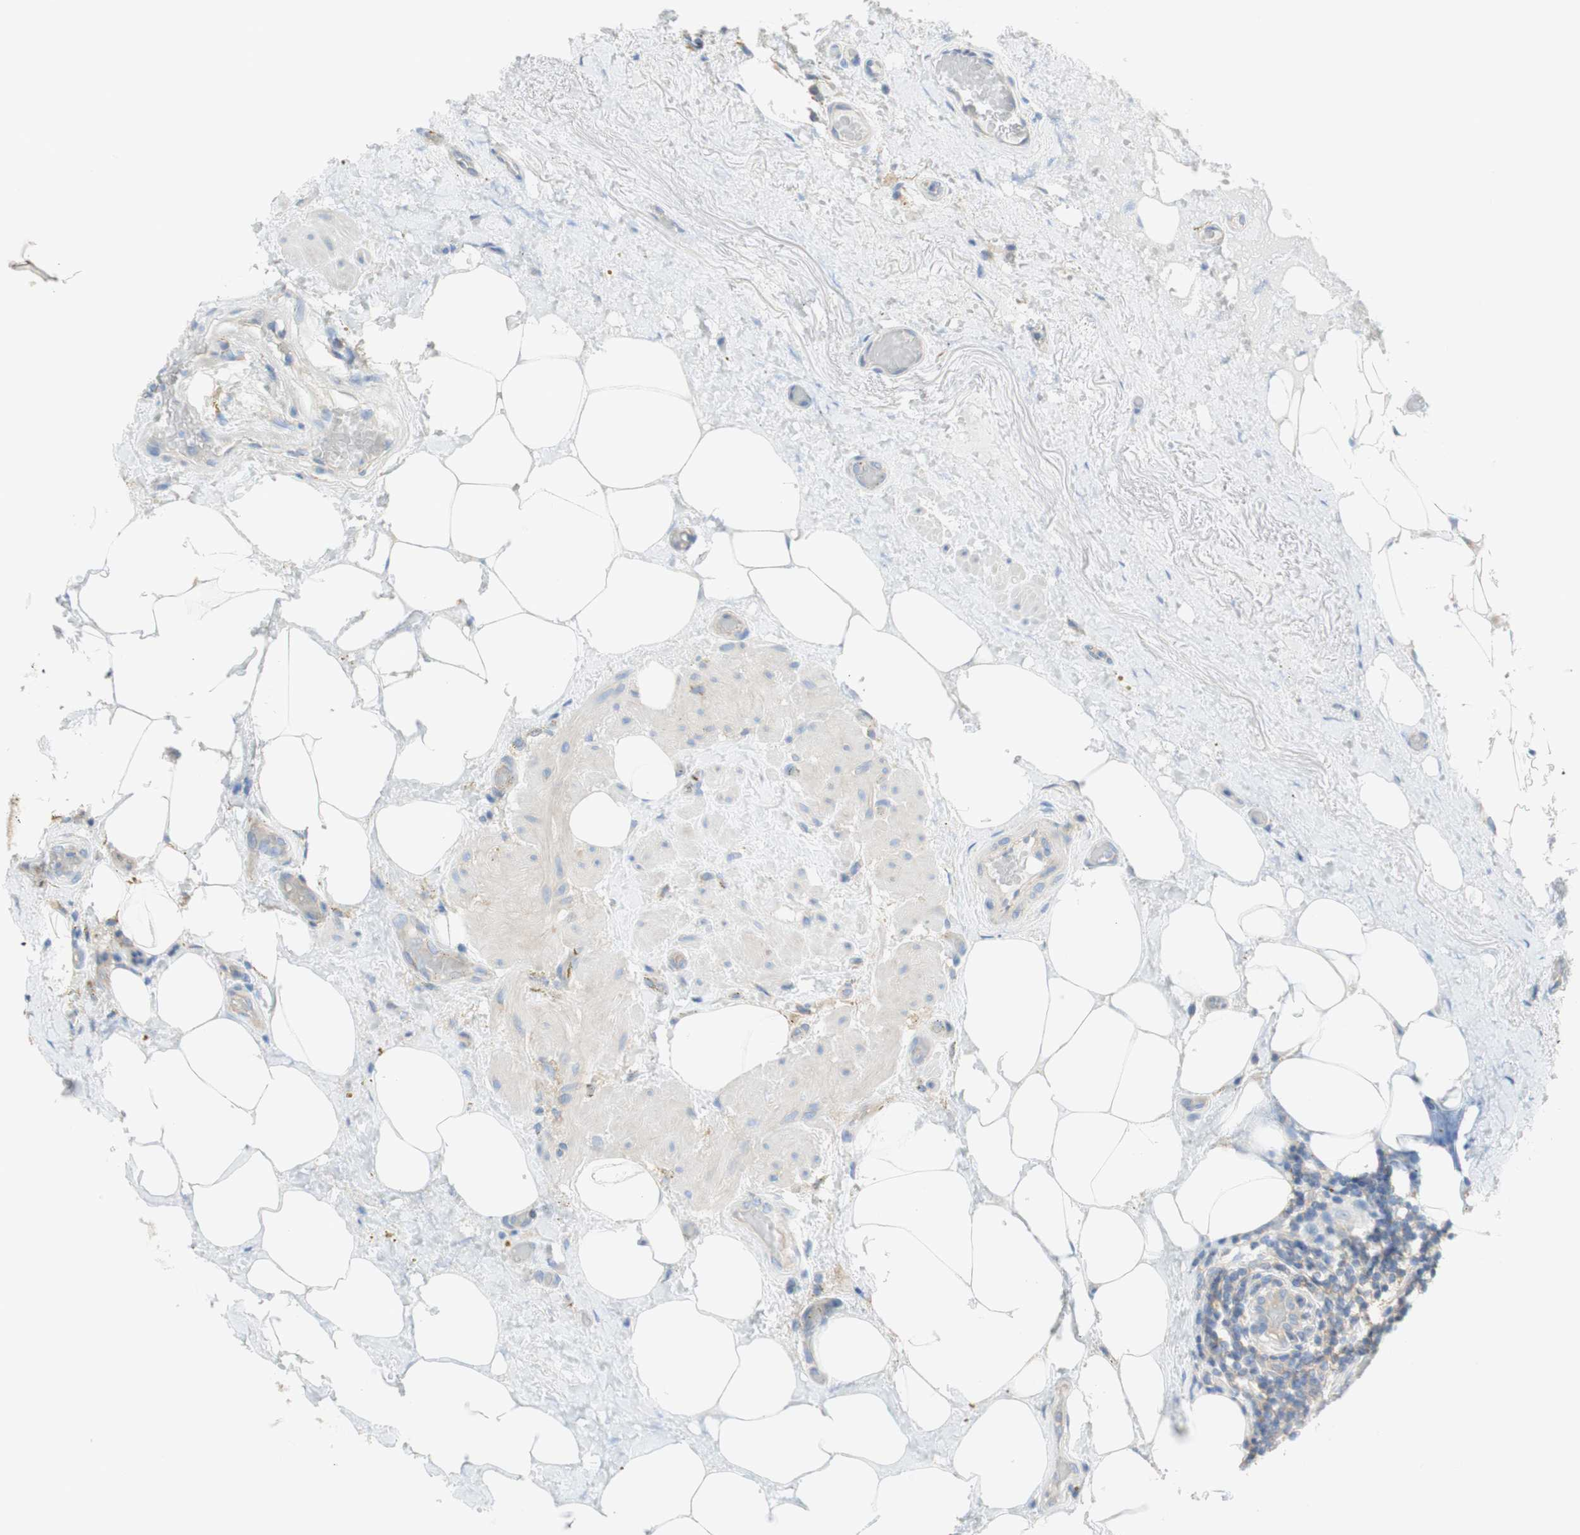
{"staining": {"intensity": "negative", "quantity": "none", "location": "none"}, "tissue": "thyroid cancer", "cell_type": "Tumor cells", "image_type": "cancer", "snomed": [{"axis": "morphology", "description": "Papillary adenocarcinoma, NOS"}, {"axis": "topography", "description": "Thyroid gland"}], "caption": "Papillary adenocarcinoma (thyroid) stained for a protein using immunohistochemistry (IHC) exhibits no positivity tumor cells.", "gene": "ATP2B1", "patient": {"sex": "male", "age": 77}}